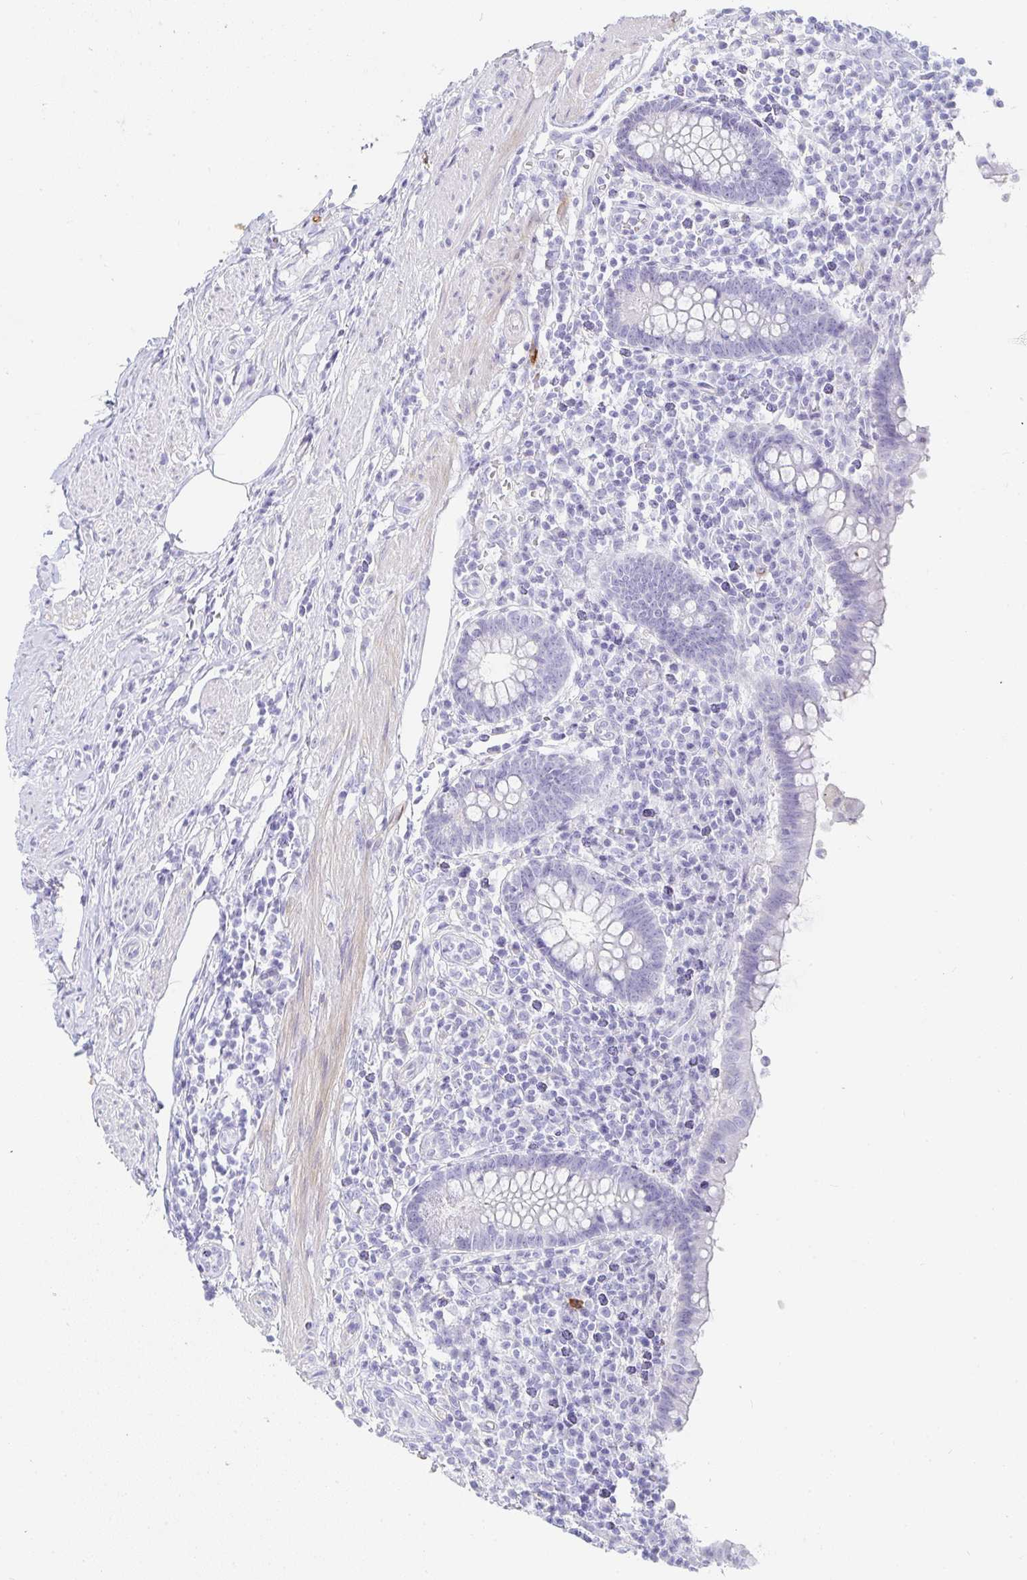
{"staining": {"intensity": "negative", "quantity": "none", "location": "none"}, "tissue": "appendix", "cell_type": "Glandular cells", "image_type": "normal", "snomed": [{"axis": "morphology", "description": "Normal tissue, NOS"}, {"axis": "topography", "description": "Appendix"}], "caption": "High magnification brightfield microscopy of unremarkable appendix stained with DAB (brown) and counterstained with hematoxylin (blue): glandular cells show no significant positivity. (DAB (3,3'-diaminobenzidine) immunohistochemistry, high magnification).", "gene": "PRND", "patient": {"sex": "female", "age": 56}}